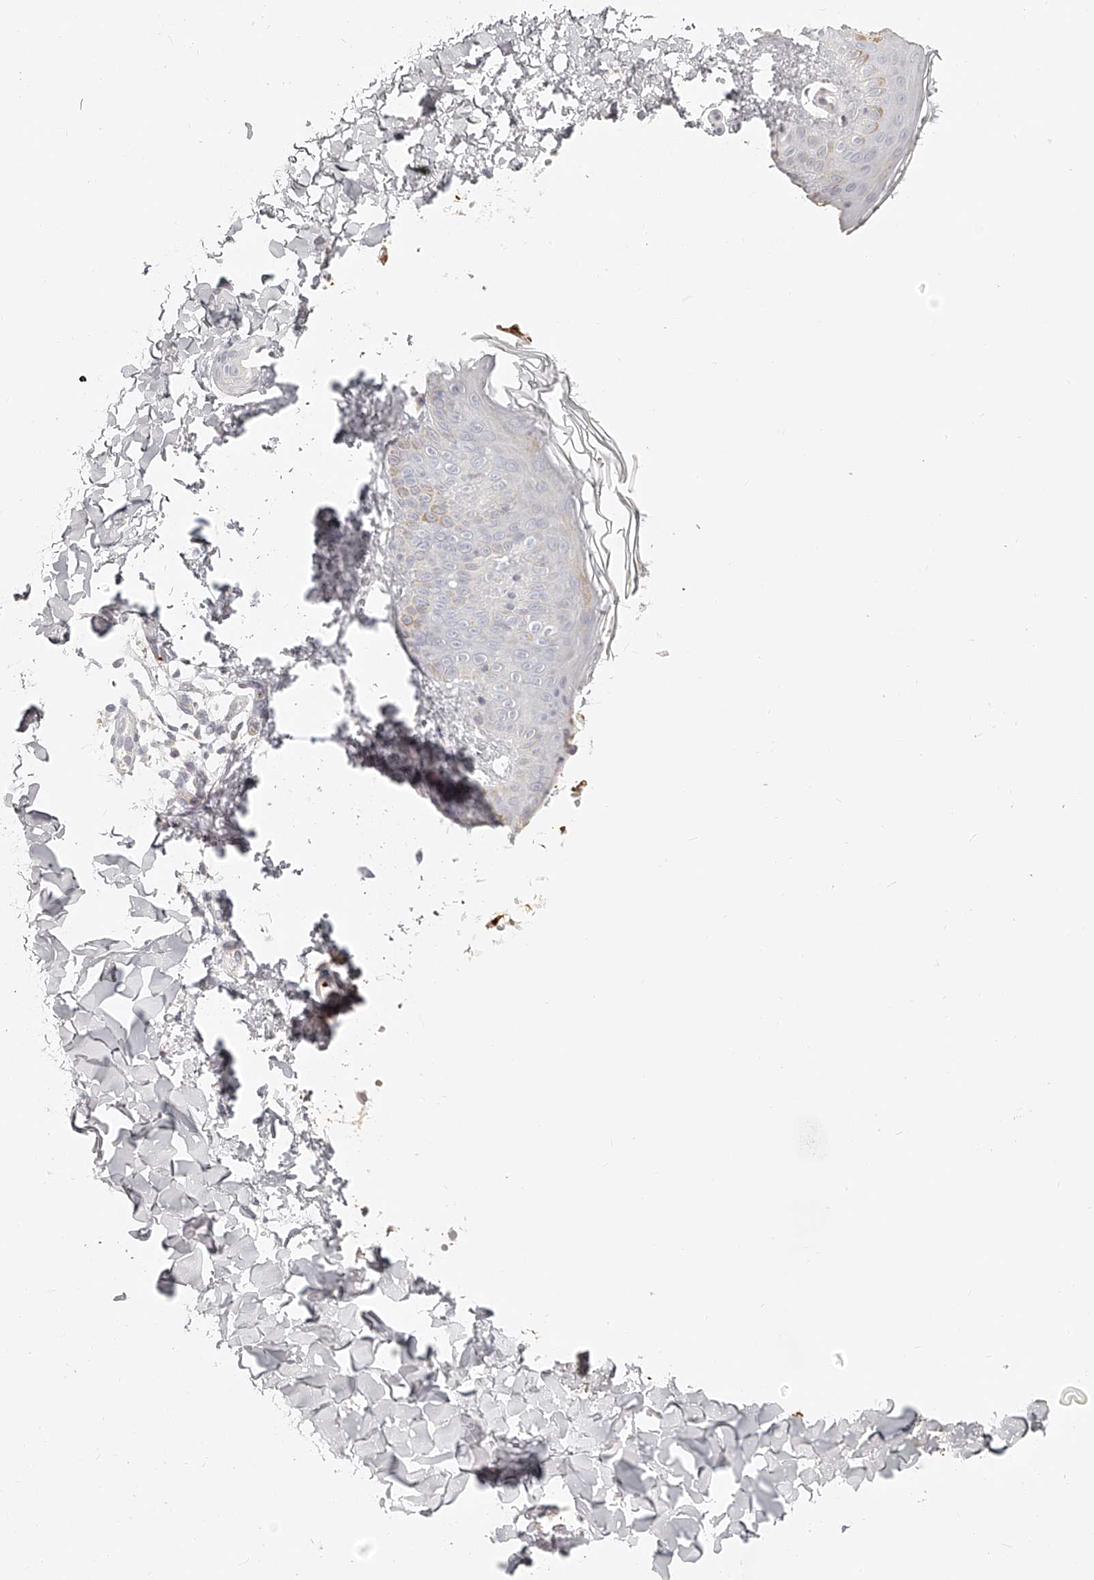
{"staining": {"intensity": "negative", "quantity": "none", "location": "none"}, "tissue": "skin", "cell_type": "Fibroblasts", "image_type": "normal", "snomed": [{"axis": "morphology", "description": "Normal tissue, NOS"}, {"axis": "morphology", "description": "Neoplasm, benign, NOS"}, {"axis": "topography", "description": "Skin"}, {"axis": "topography", "description": "Soft tissue"}], "caption": "The histopathology image reveals no significant staining in fibroblasts of skin. (IHC, brightfield microscopy, high magnification).", "gene": "ITGB3", "patient": {"sex": "male", "age": 26}}